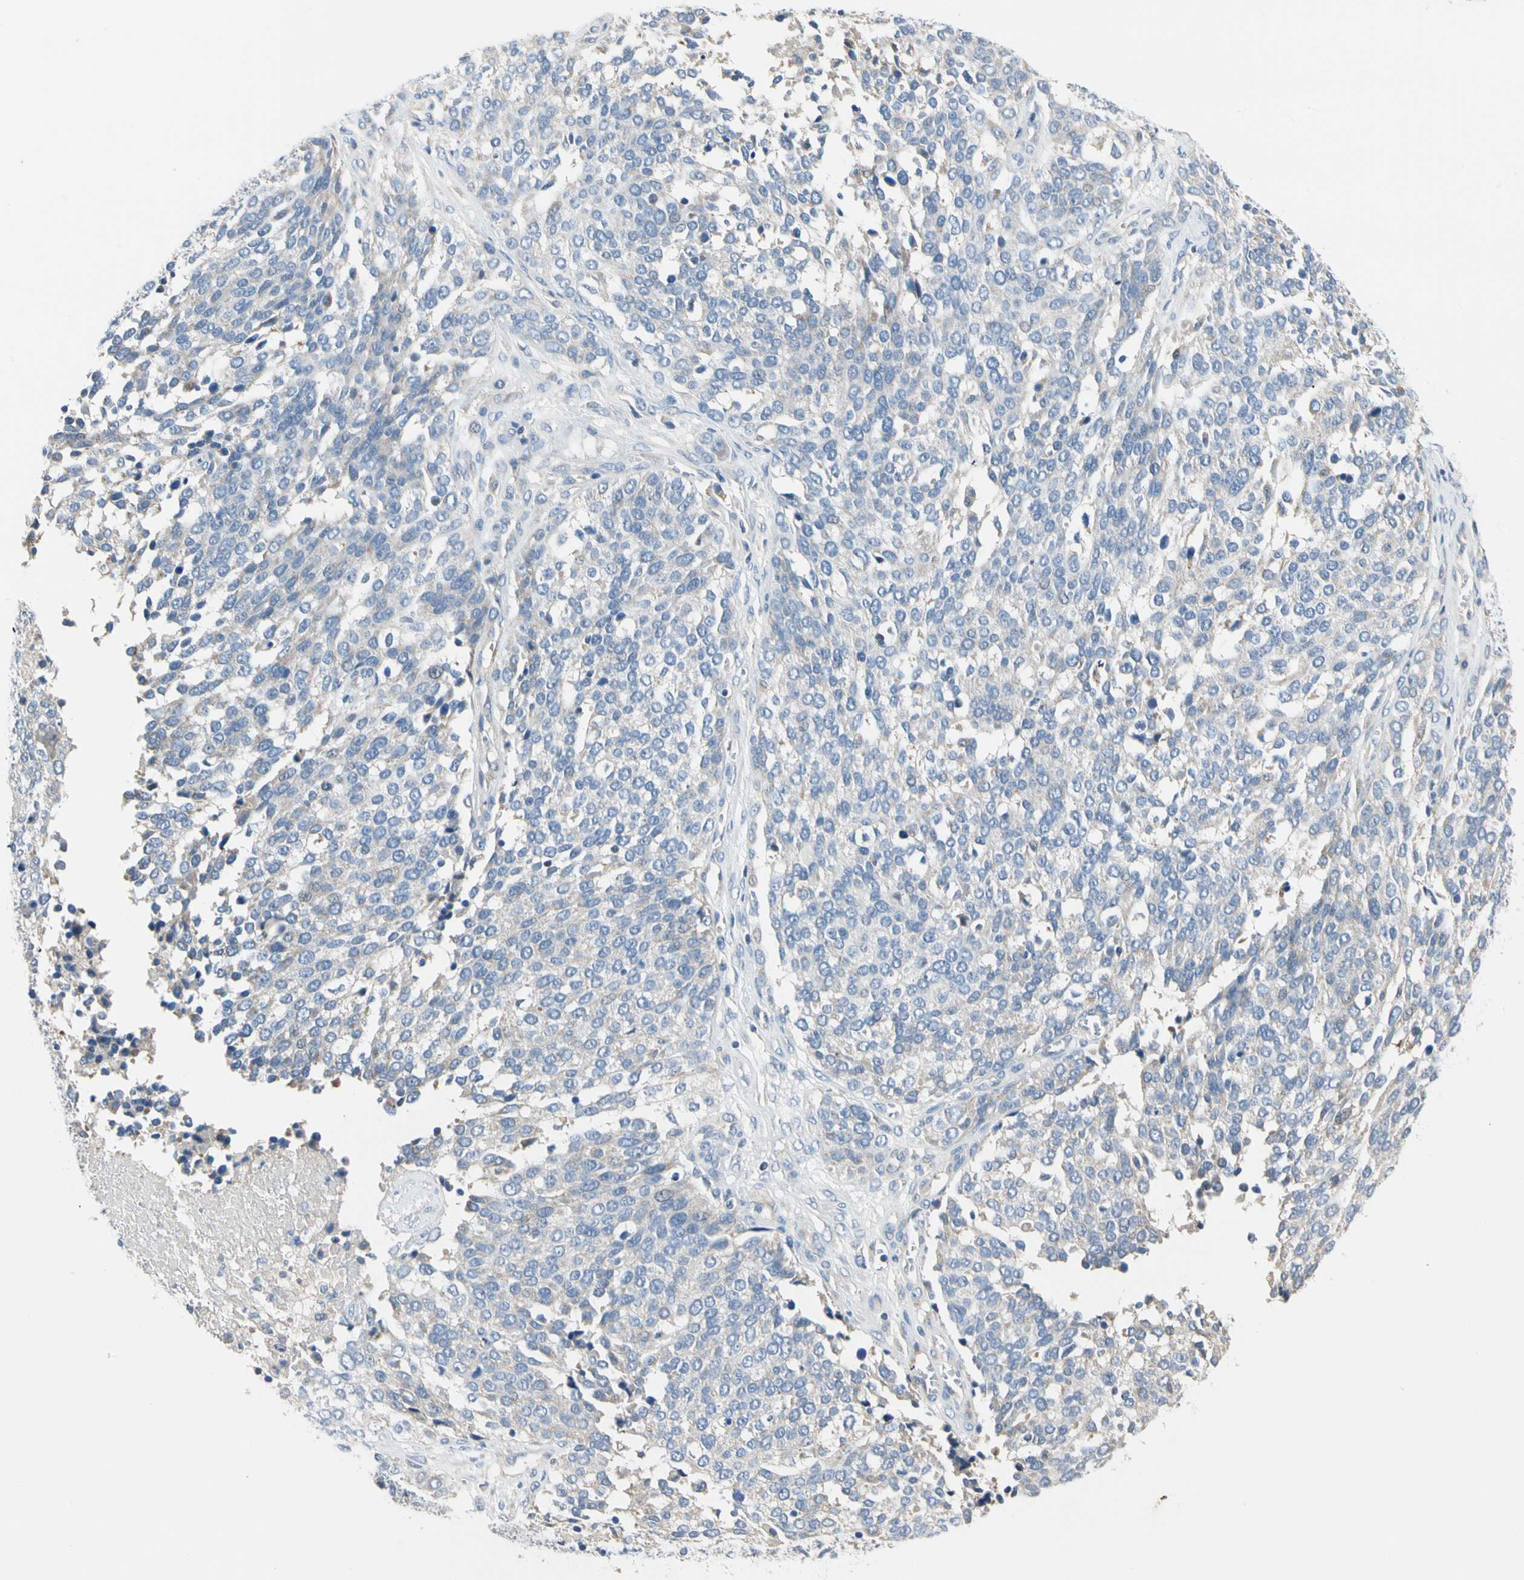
{"staining": {"intensity": "weak", "quantity": "<25%", "location": "cytoplasmic/membranous"}, "tissue": "ovarian cancer", "cell_type": "Tumor cells", "image_type": "cancer", "snomed": [{"axis": "morphology", "description": "Cystadenocarcinoma, serous, NOS"}, {"axis": "topography", "description": "Ovary"}], "caption": "Ovarian cancer (serous cystadenocarcinoma) stained for a protein using immunohistochemistry exhibits no expression tumor cells.", "gene": "GPR153", "patient": {"sex": "female", "age": 44}}